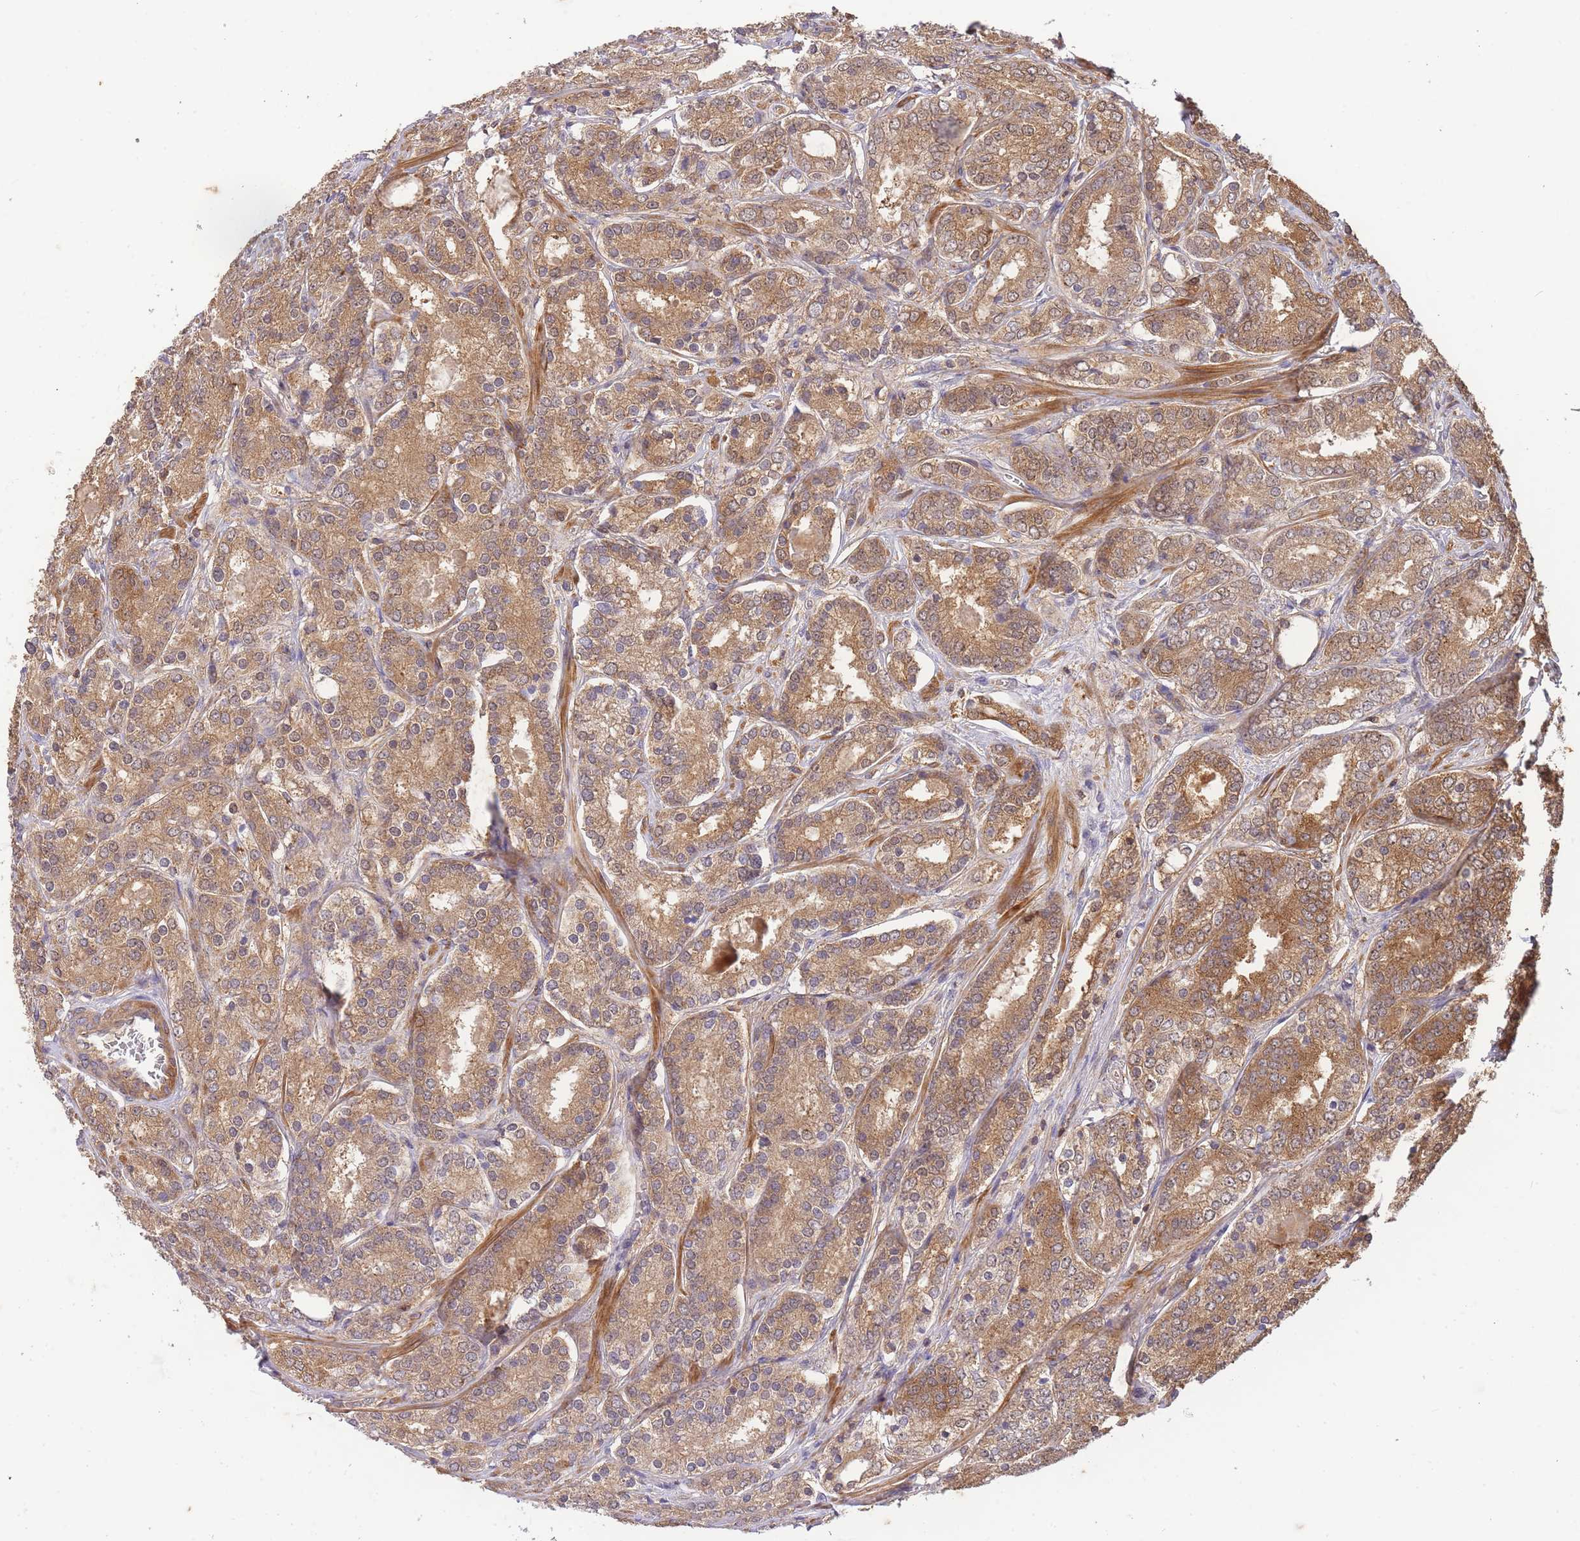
{"staining": {"intensity": "moderate", "quantity": ">75%", "location": "cytoplasmic/membranous"}, "tissue": "prostate cancer", "cell_type": "Tumor cells", "image_type": "cancer", "snomed": [{"axis": "morphology", "description": "Adenocarcinoma, High grade"}, {"axis": "topography", "description": "Prostate"}], "caption": "A medium amount of moderate cytoplasmic/membranous staining is identified in about >75% of tumor cells in prostate cancer (high-grade adenocarcinoma) tissue. (DAB (3,3'-diaminobenzidine) IHC with brightfield microscopy, high magnification).", "gene": "ST8SIA4", "patient": {"sex": "male", "age": 63}}